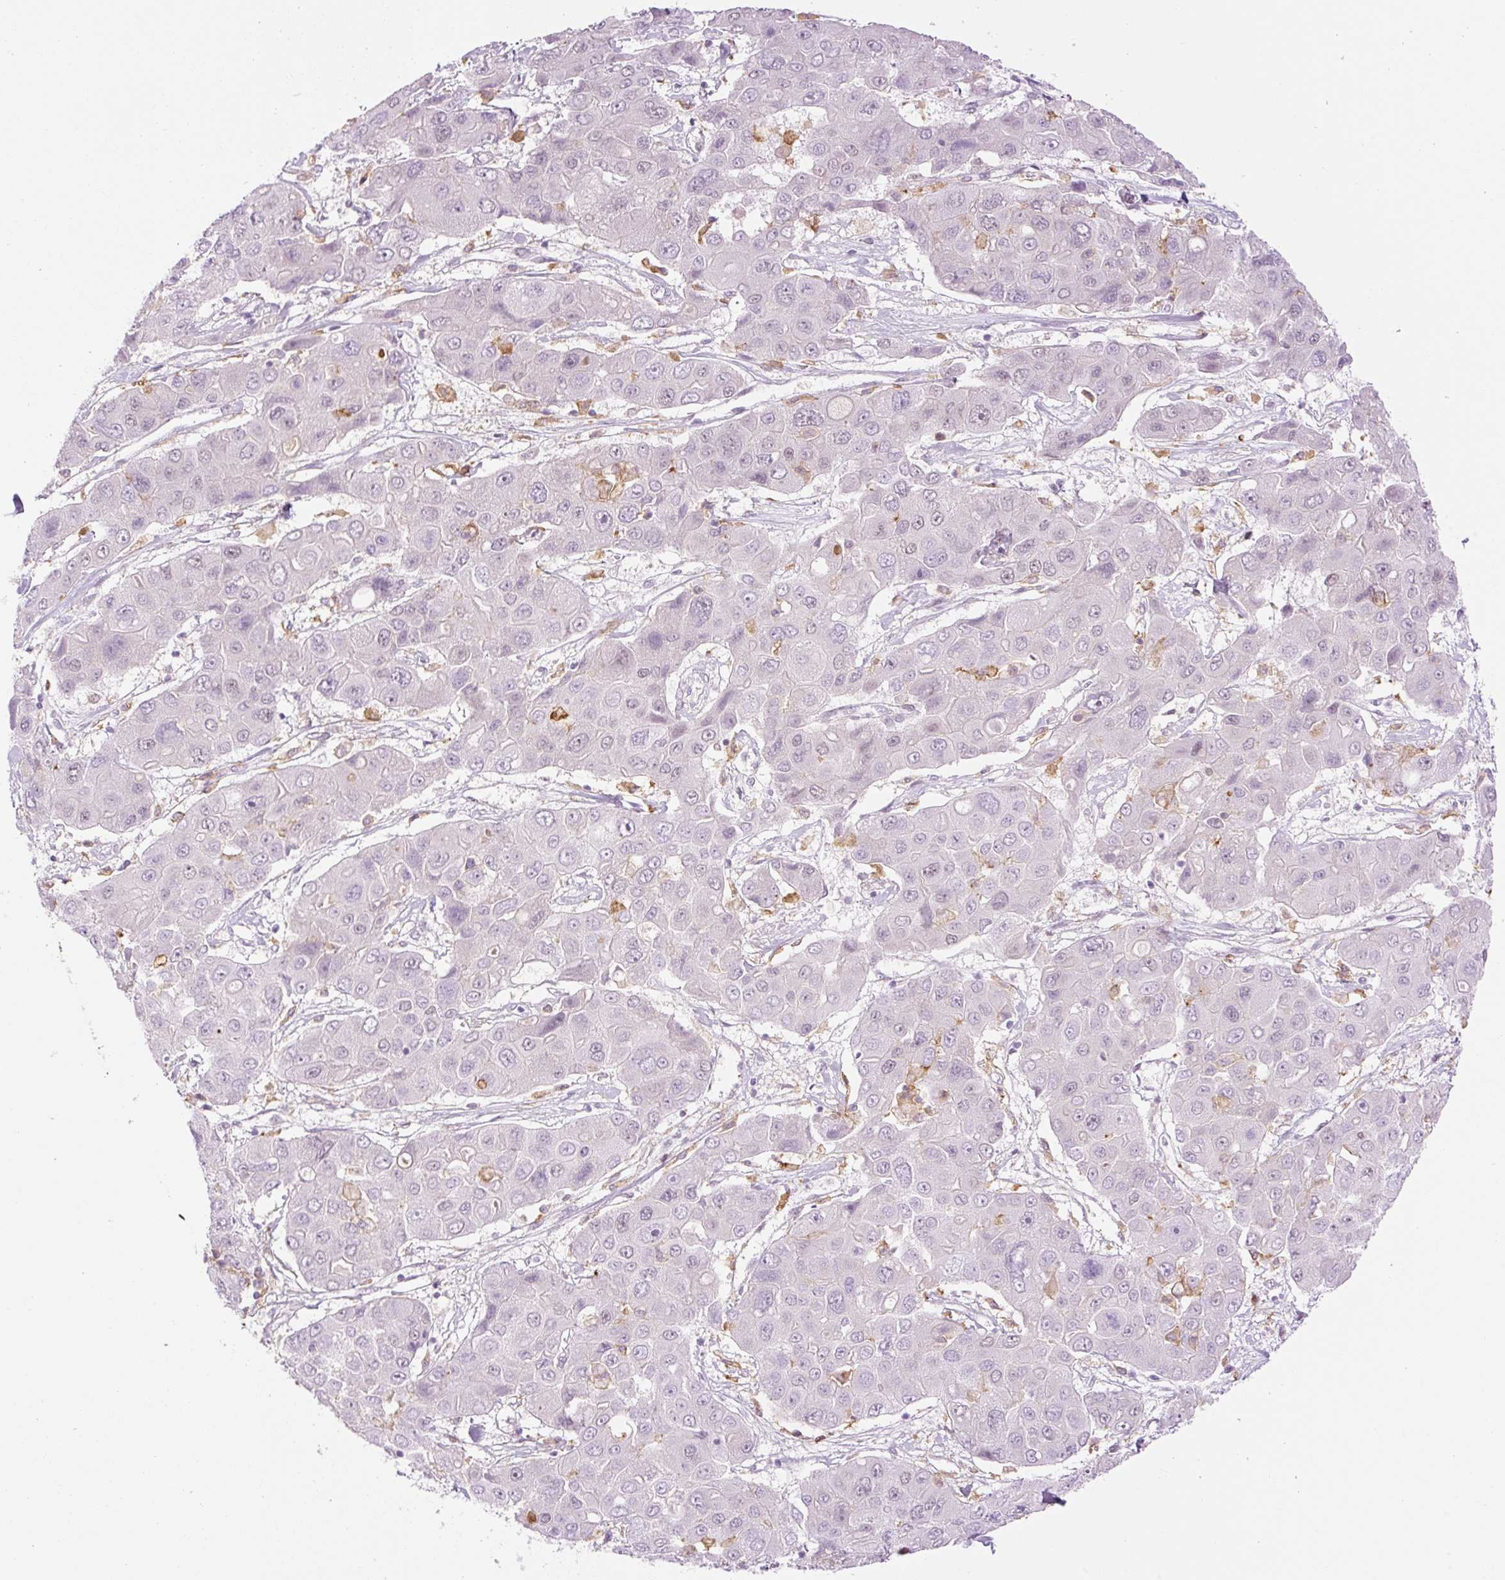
{"staining": {"intensity": "negative", "quantity": "none", "location": "none"}, "tissue": "liver cancer", "cell_type": "Tumor cells", "image_type": "cancer", "snomed": [{"axis": "morphology", "description": "Cholangiocarcinoma"}, {"axis": "topography", "description": "Liver"}], "caption": "Immunohistochemistry (IHC) of human liver cholangiocarcinoma exhibits no expression in tumor cells.", "gene": "PALM3", "patient": {"sex": "male", "age": 67}}